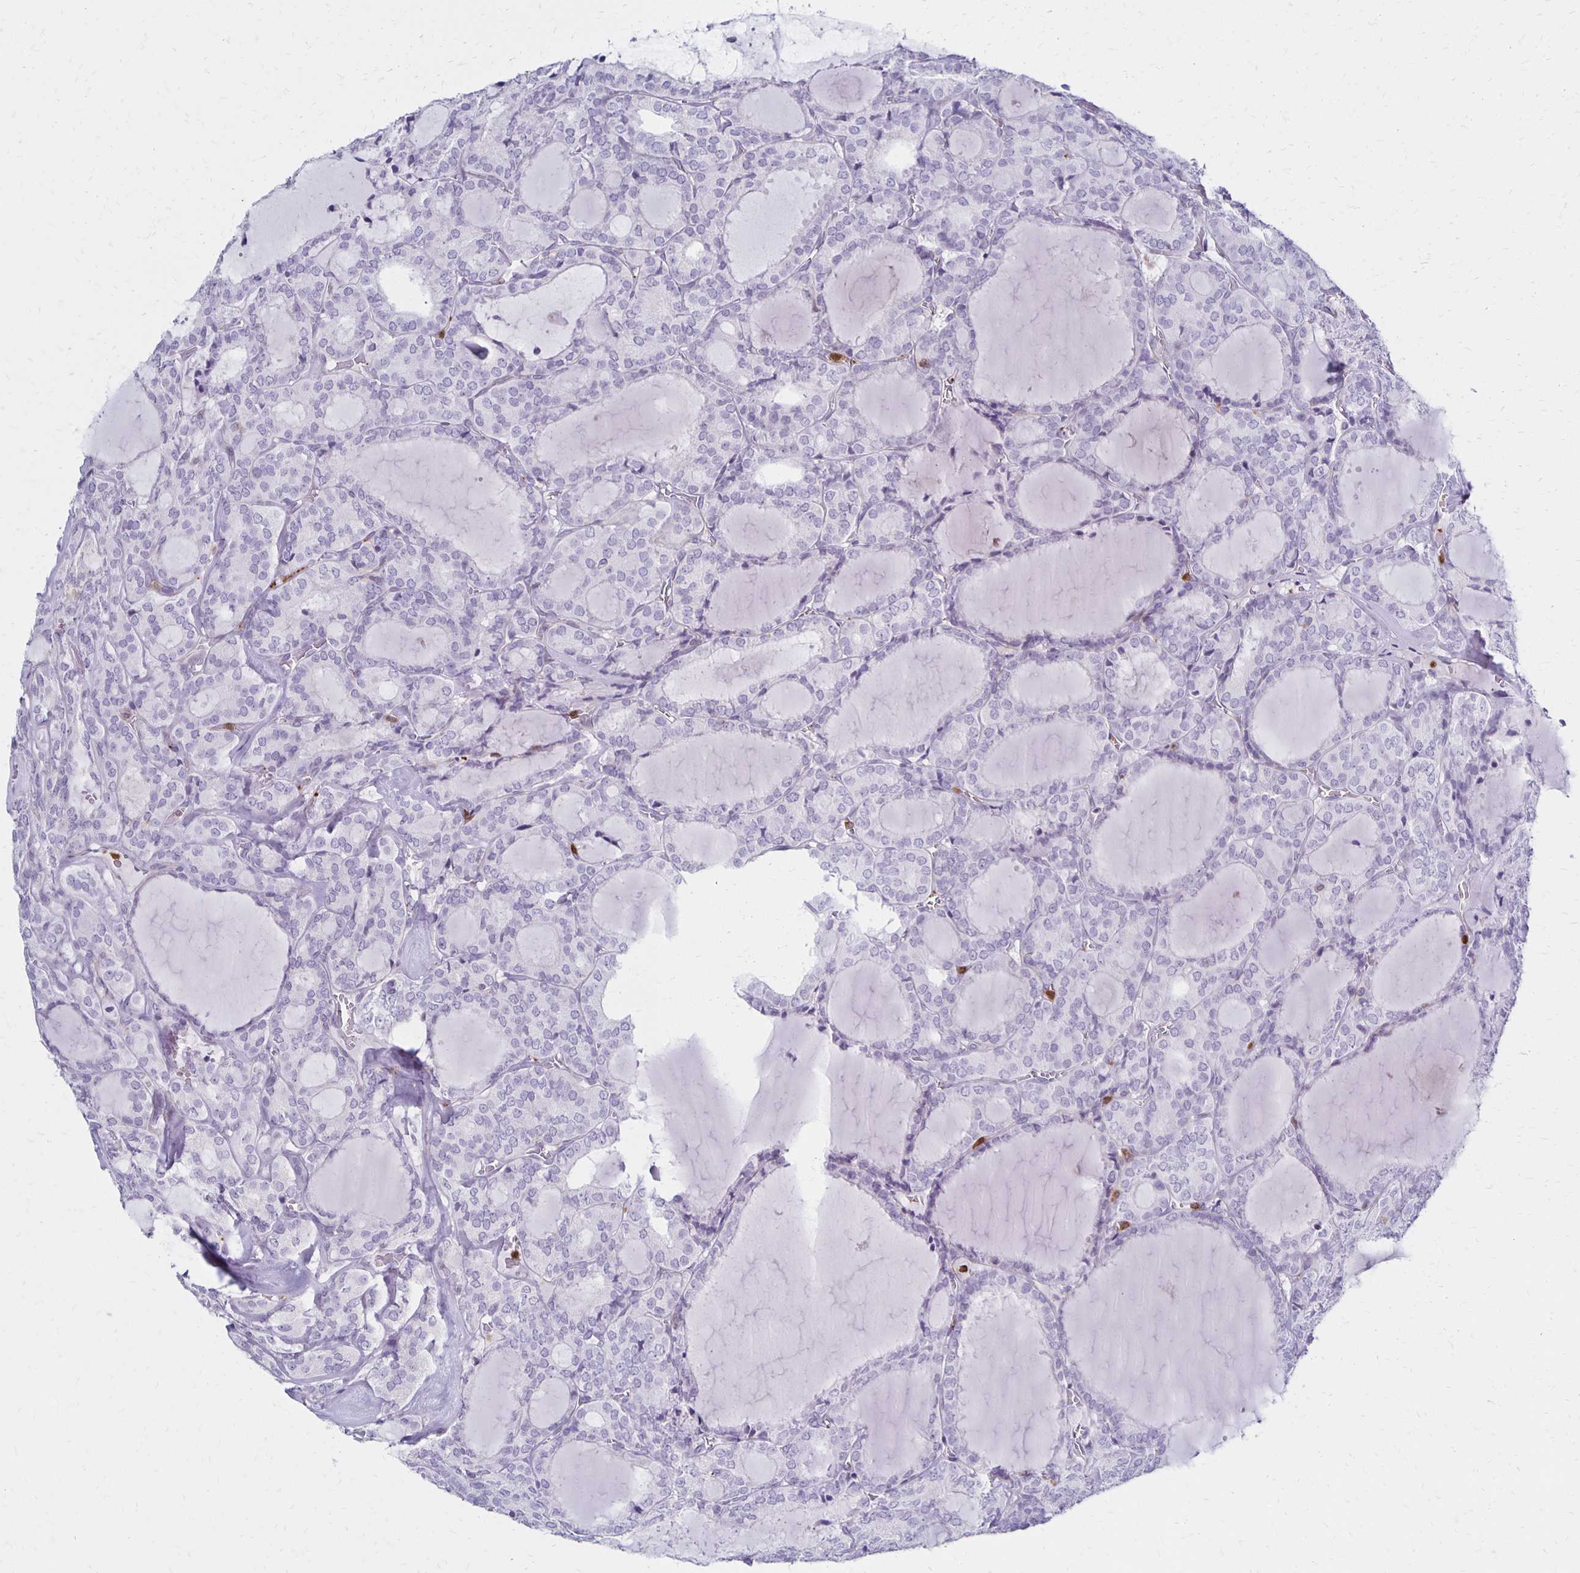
{"staining": {"intensity": "negative", "quantity": "none", "location": "none"}, "tissue": "thyroid cancer", "cell_type": "Tumor cells", "image_type": "cancer", "snomed": [{"axis": "morphology", "description": "Follicular adenoma carcinoma, NOS"}, {"axis": "topography", "description": "Thyroid gland"}], "caption": "Immunohistochemistry (IHC) micrograph of human follicular adenoma carcinoma (thyroid) stained for a protein (brown), which exhibits no staining in tumor cells.", "gene": "CCL21", "patient": {"sex": "male", "age": 74}}